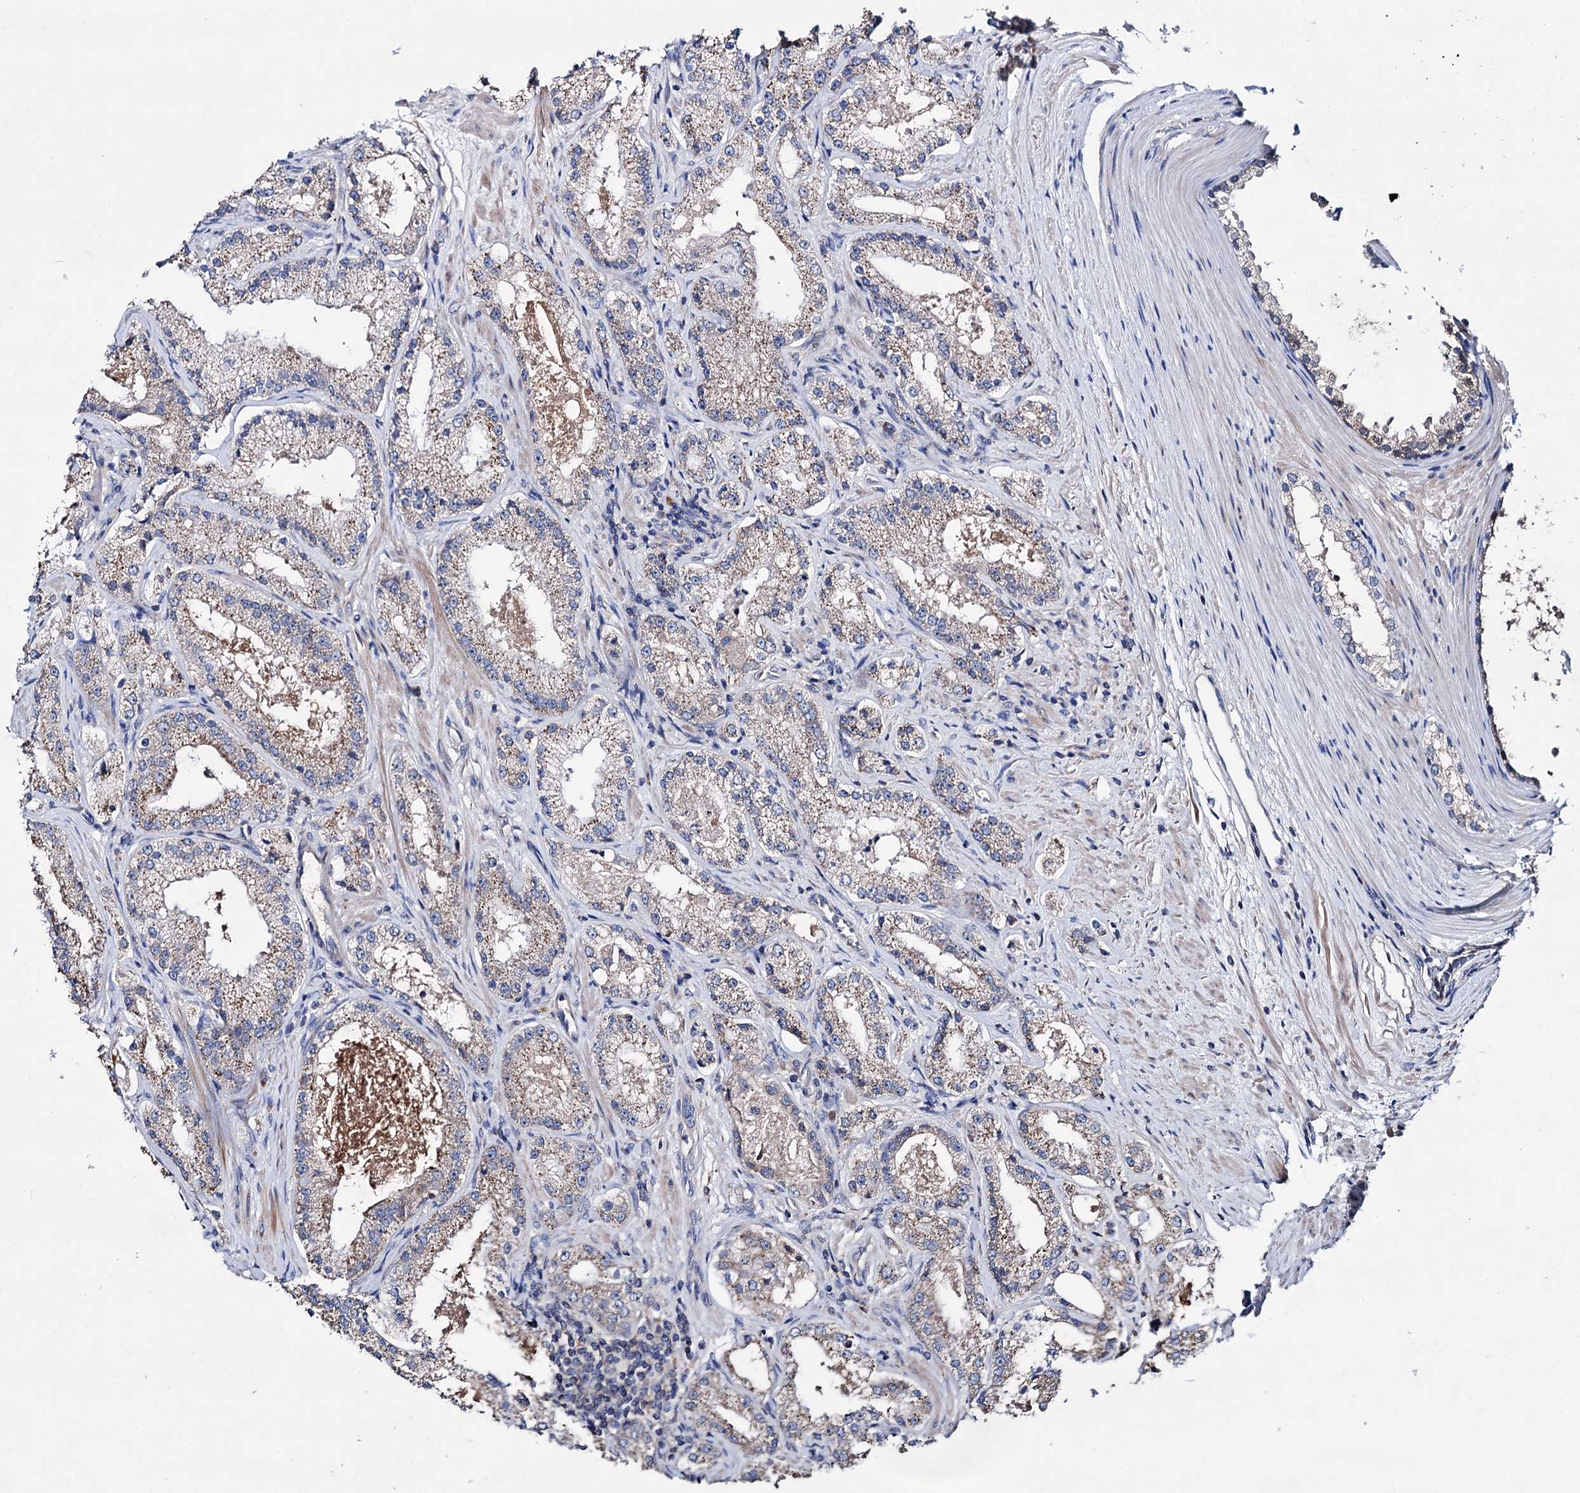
{"staining": {"intensity": "weak", "quantity": ">75%", "location": "cytoplasmic/membranous"}, "tissue": "prostate cancer", "cell_type": "Tumor cells", "image_type": "cancer", "snomed": [{"axis": "morphology", "description": "Adenocarcinoma, Low grade"}, {"axis": "topography", "description": "Prostate"}], "caption": "Immunohistochemistry (IHC) histopathology image of human prostate cancer stained for a protein (brown), which displays low levels of weak cytoplasmic/membranous positivity in approximately >75% of tumor cells.", "gene": "CLPB", "patient": {"sex": "male", "age": 69}}